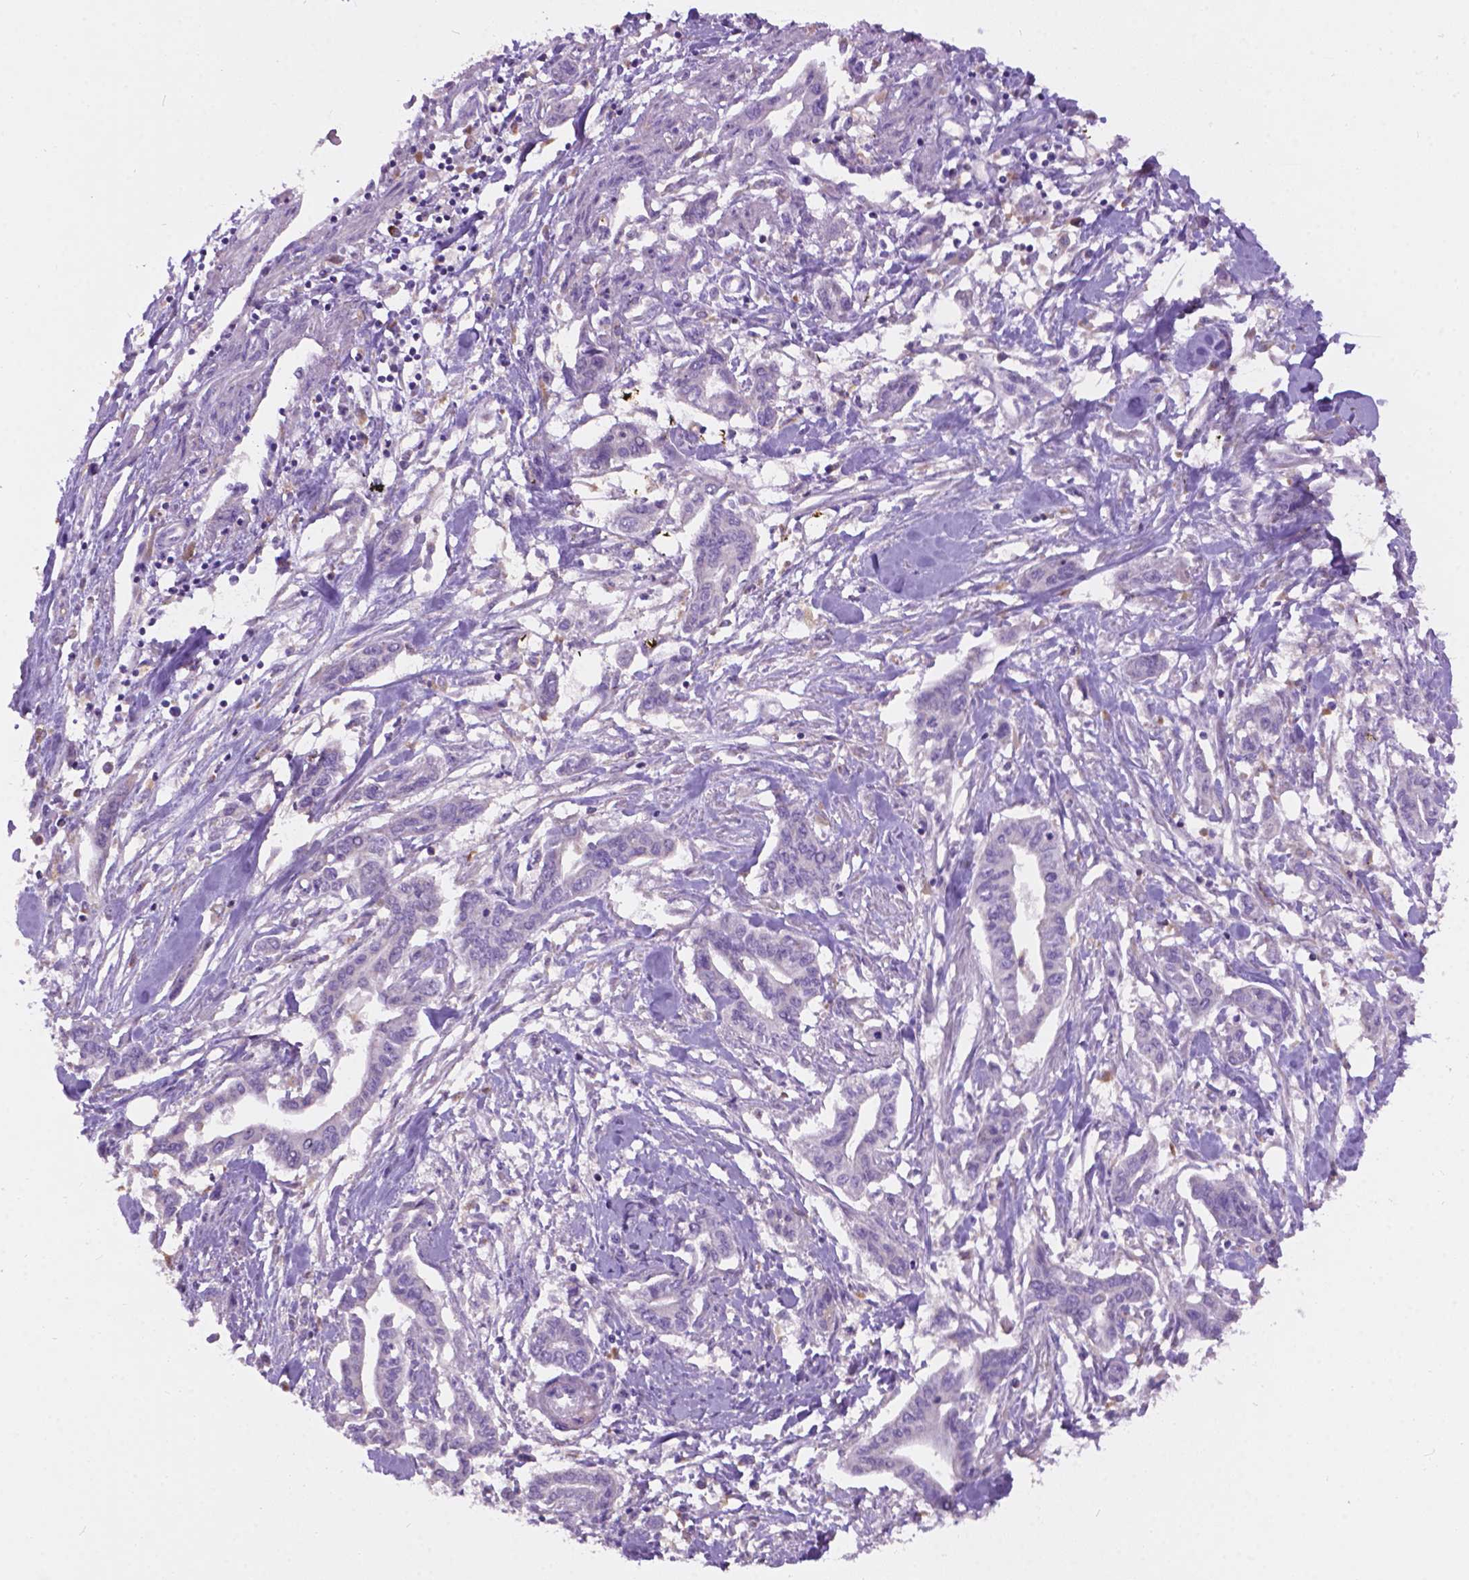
{"staining": {"intensity": "negative", "quantity": "none", "location": "none"}, "tissue": "pancreatic cancer", "cell_type": "Tumor cells", "image_type": "cancer", "snomed": [{"axis": "morphology", "description": "Adenocarcinoma, NOS"}, {"axis": "topography", "description": "Pancreas"}], "caption": "This is an IHC image of human adenocarcinoma (pancreatic). There is no staining in tumor cells.", "gene": "CDH7", "patient": {"sex": "male", "age": 60}}